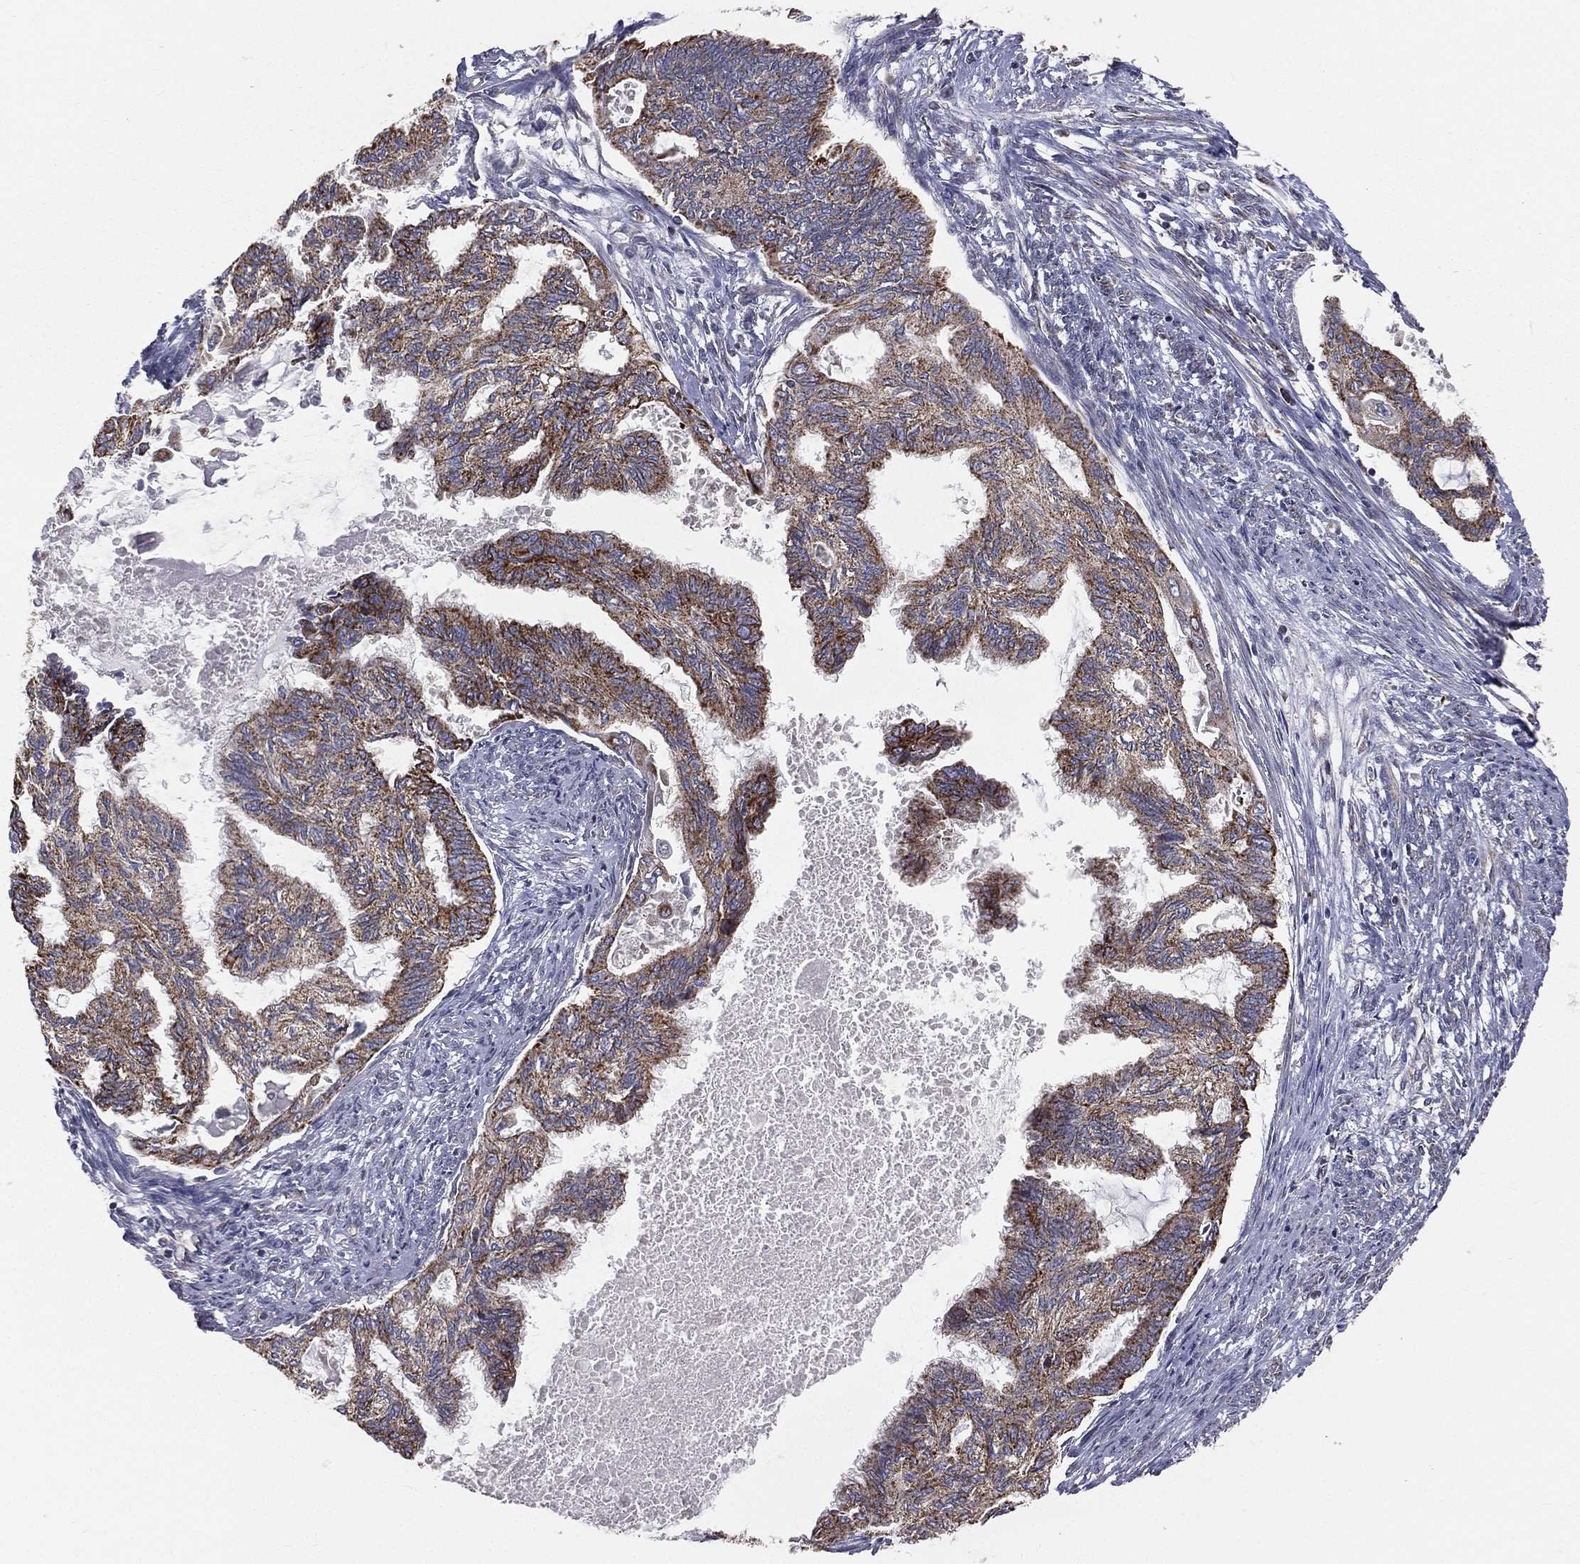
{"staining": {"intensity": "strong", "quantity": ">75%", "location": "cytoplasmic/membranous"}, "tissue": "endometrial cancer", "cell_type": "Tumor cells", "image_type": "cancer", "snomed": [{"axis": "morphology", "description": "Adenocarcinoma, NOS"}, {"axis": "topography", "description": "Endometrium"}], "caption": "Endometrial cancer (adenocarcinoma) stained with a protein marker demonstrates strong staining in tumor cells.", "gene": "HADH", "patient": {"sex": "female", "age": 86}}